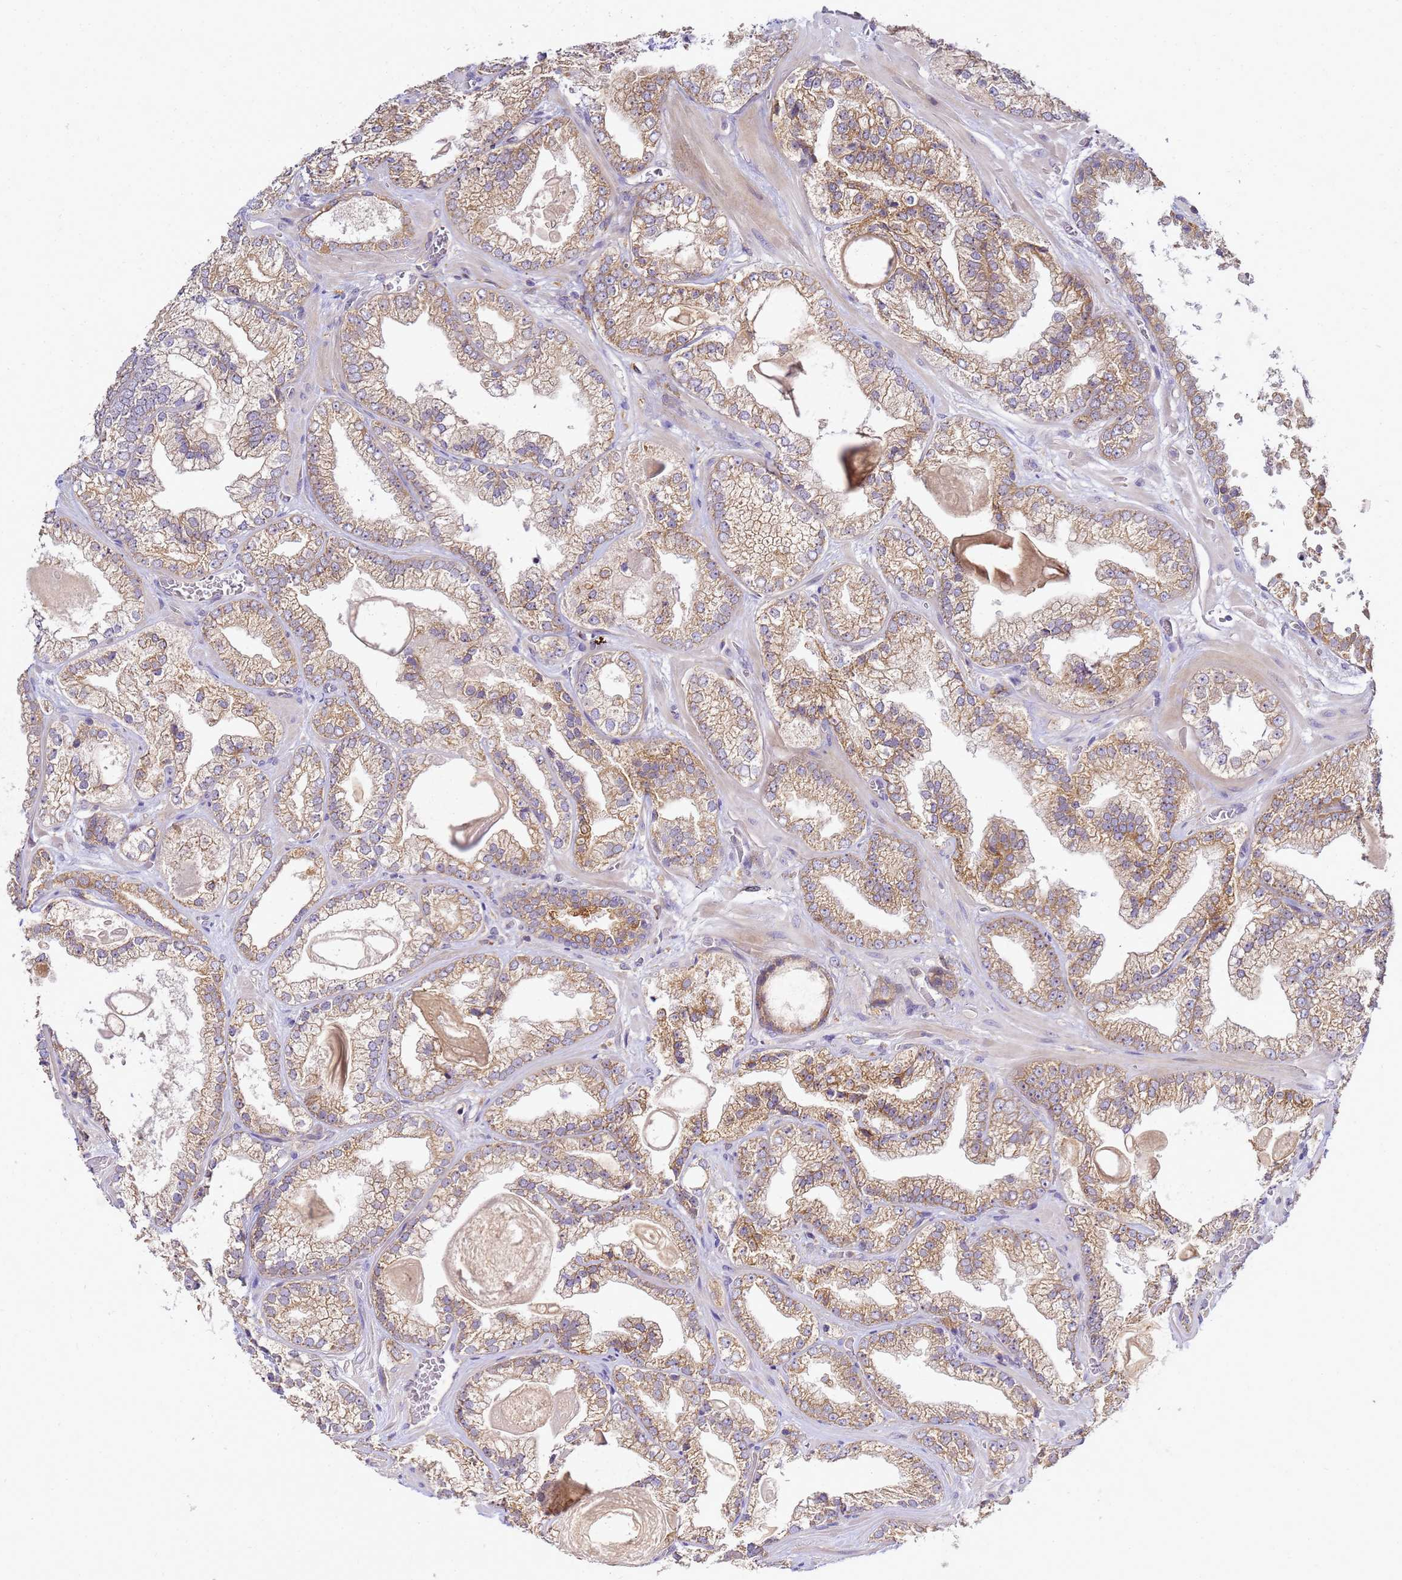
{"staining": {"intensity": "moderate", "quantity": ">75%", "location": "cytoplasmic/membranous"}, "tissue": "prostate cancer", "cell_type": "Tumor cells", "image_type": "cancer", "snomed": [{"axis": "morphology", "description": "Adenocarcinoma, Low grade"}, {"axis": "topography", "description": "Prostate"}], "caption": "Tumor cells reveal medium levels of moderate cytoplasmic/membranous staining in approximately >75% of cells in prostate cancer (low-grade adenocarcinoma).", "gene": "ADPGK", "patient": {"sex": "male", "age": 57}}